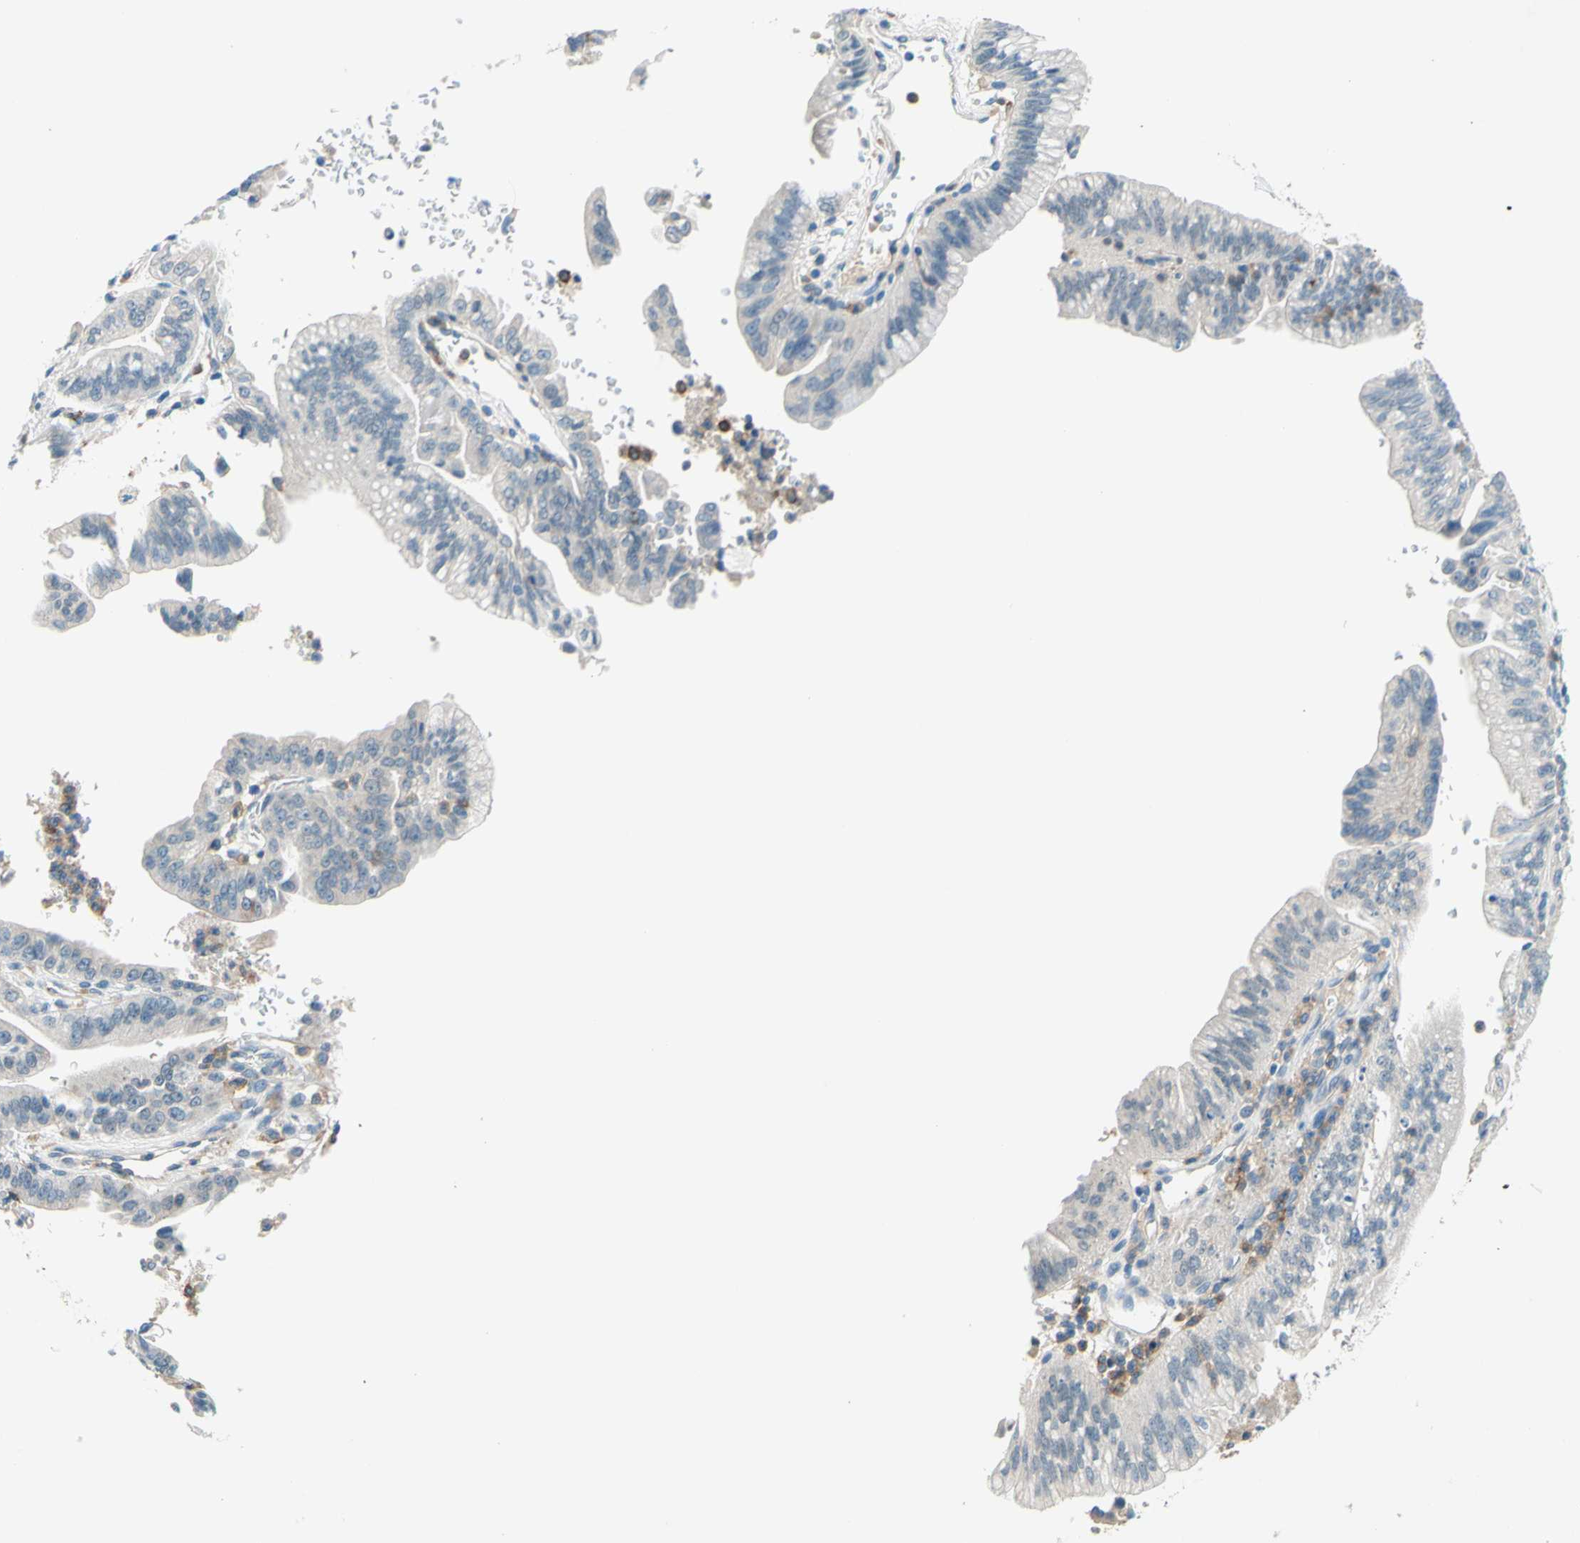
{"staining": {"intensity": "negative", "quantity": "none", "location": "none"}, "tissue": "pancreatic cancer", "cell_type": "Tumor cells", "image_type": "cancer", "snomed": [{"axis": "morphology", "description": "Adenocarcinoma, NOS"}, {"axis": "topography", "description": "Pancreas"}], "caption": "Adenocarcinoma (pancreatic) stained for a protein using IHC displays no expression tumor cells.", "gene": "SIGLEC9", "patient": {"sex": "male", "age": 70}}